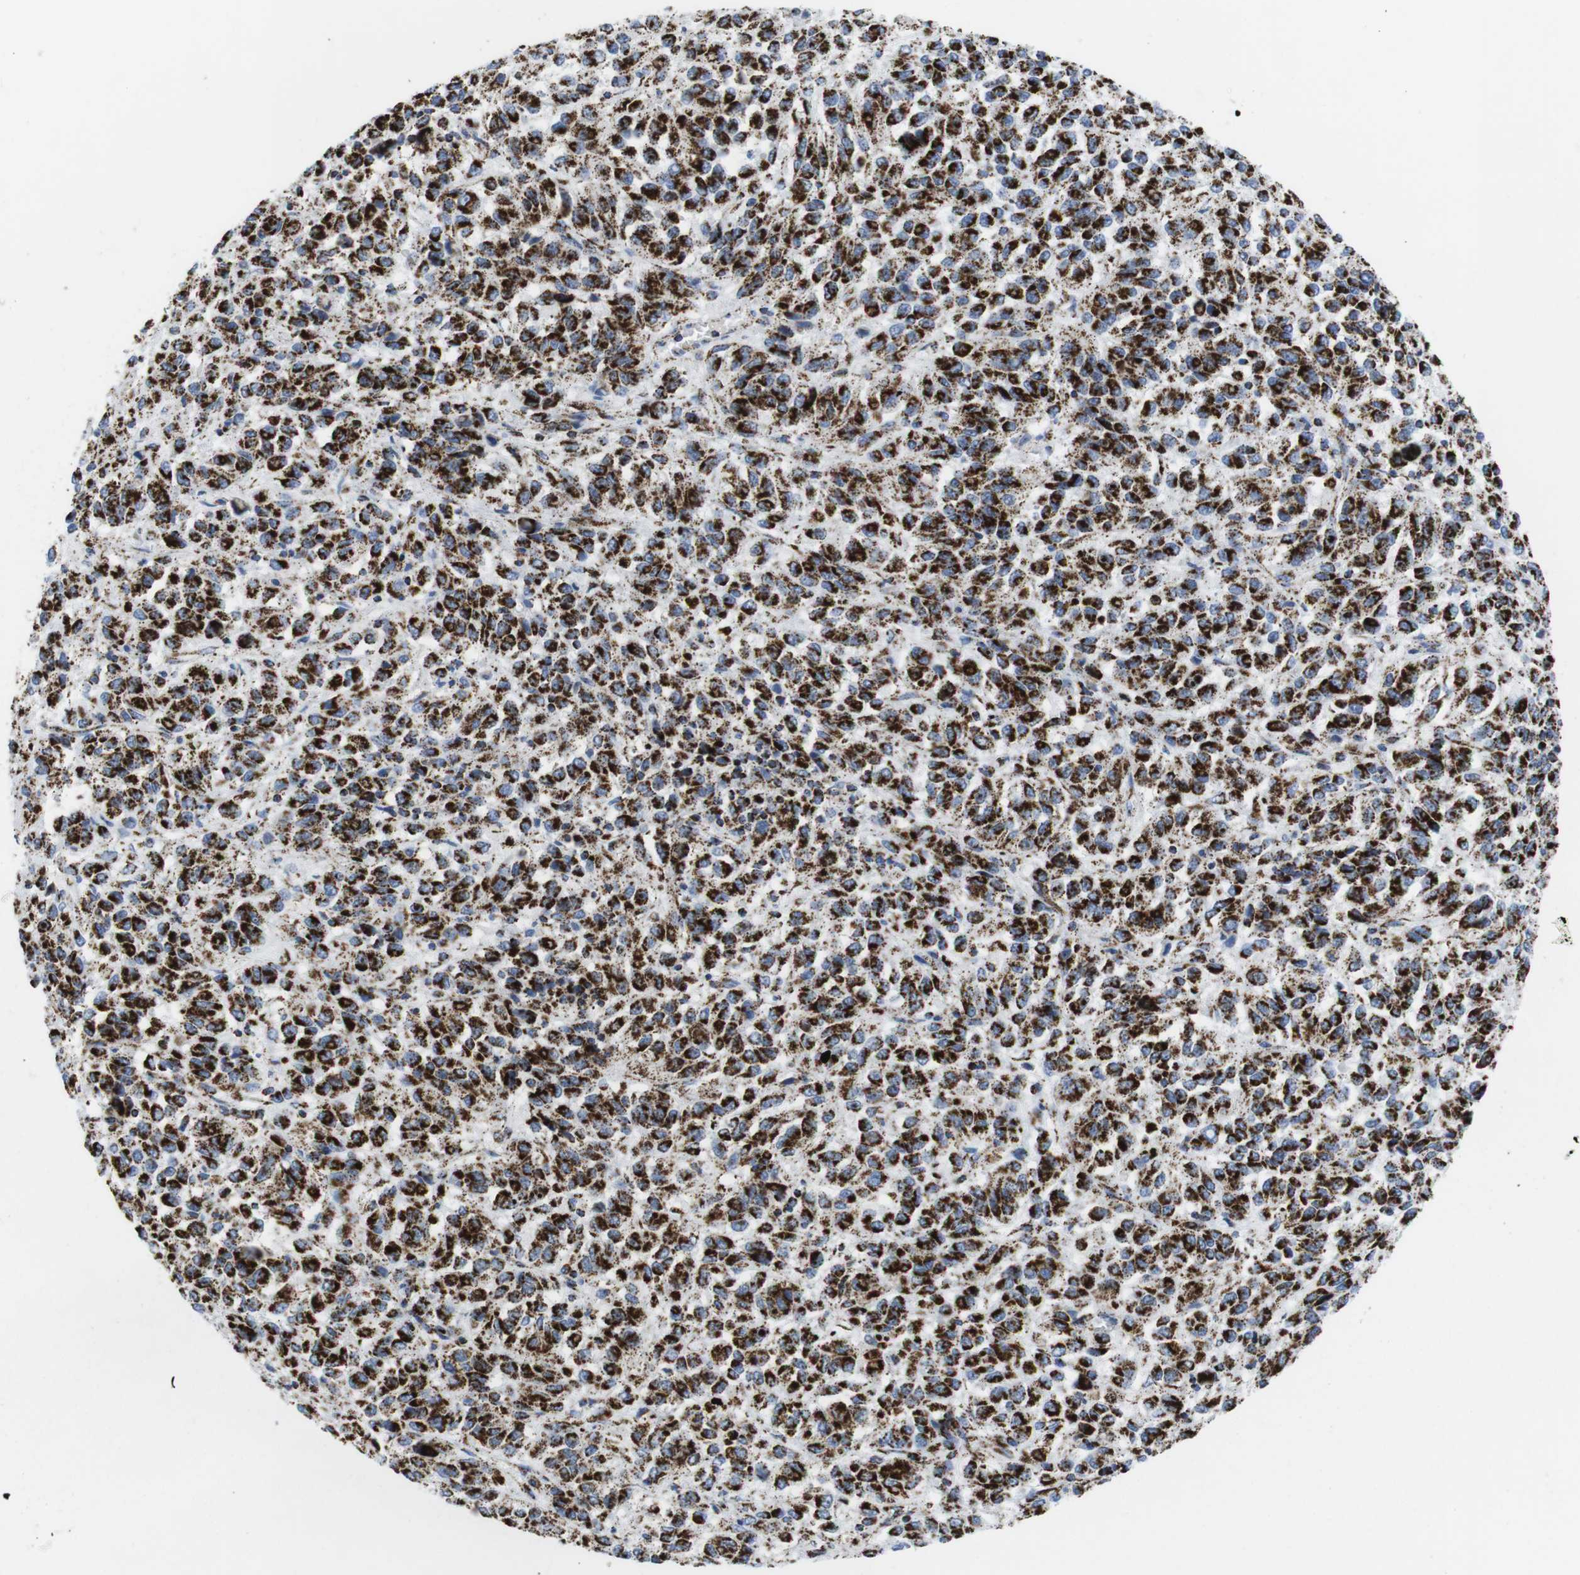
{"staining": {"intensity": "strong", "quantity": ">75%", "location": "cytoplasmic/membranous"}, "tissue": "melanoma", "cell_type": "Tumor cells", "image_type": "cancer", "snomed": [{"axis": "morphology", "description": "Malignant melanoma, Metastatic site"}, {"axis": "topography", "description": "Lung"}], "caption": "There is high levels of strong cytoplasmic/membranous expression in tumor cells of melanoma, as demonstrated by immunohistochemical staining (brown color).", "gene": "ATP5PO", "patient": {"sex": "male", "age": 64}}